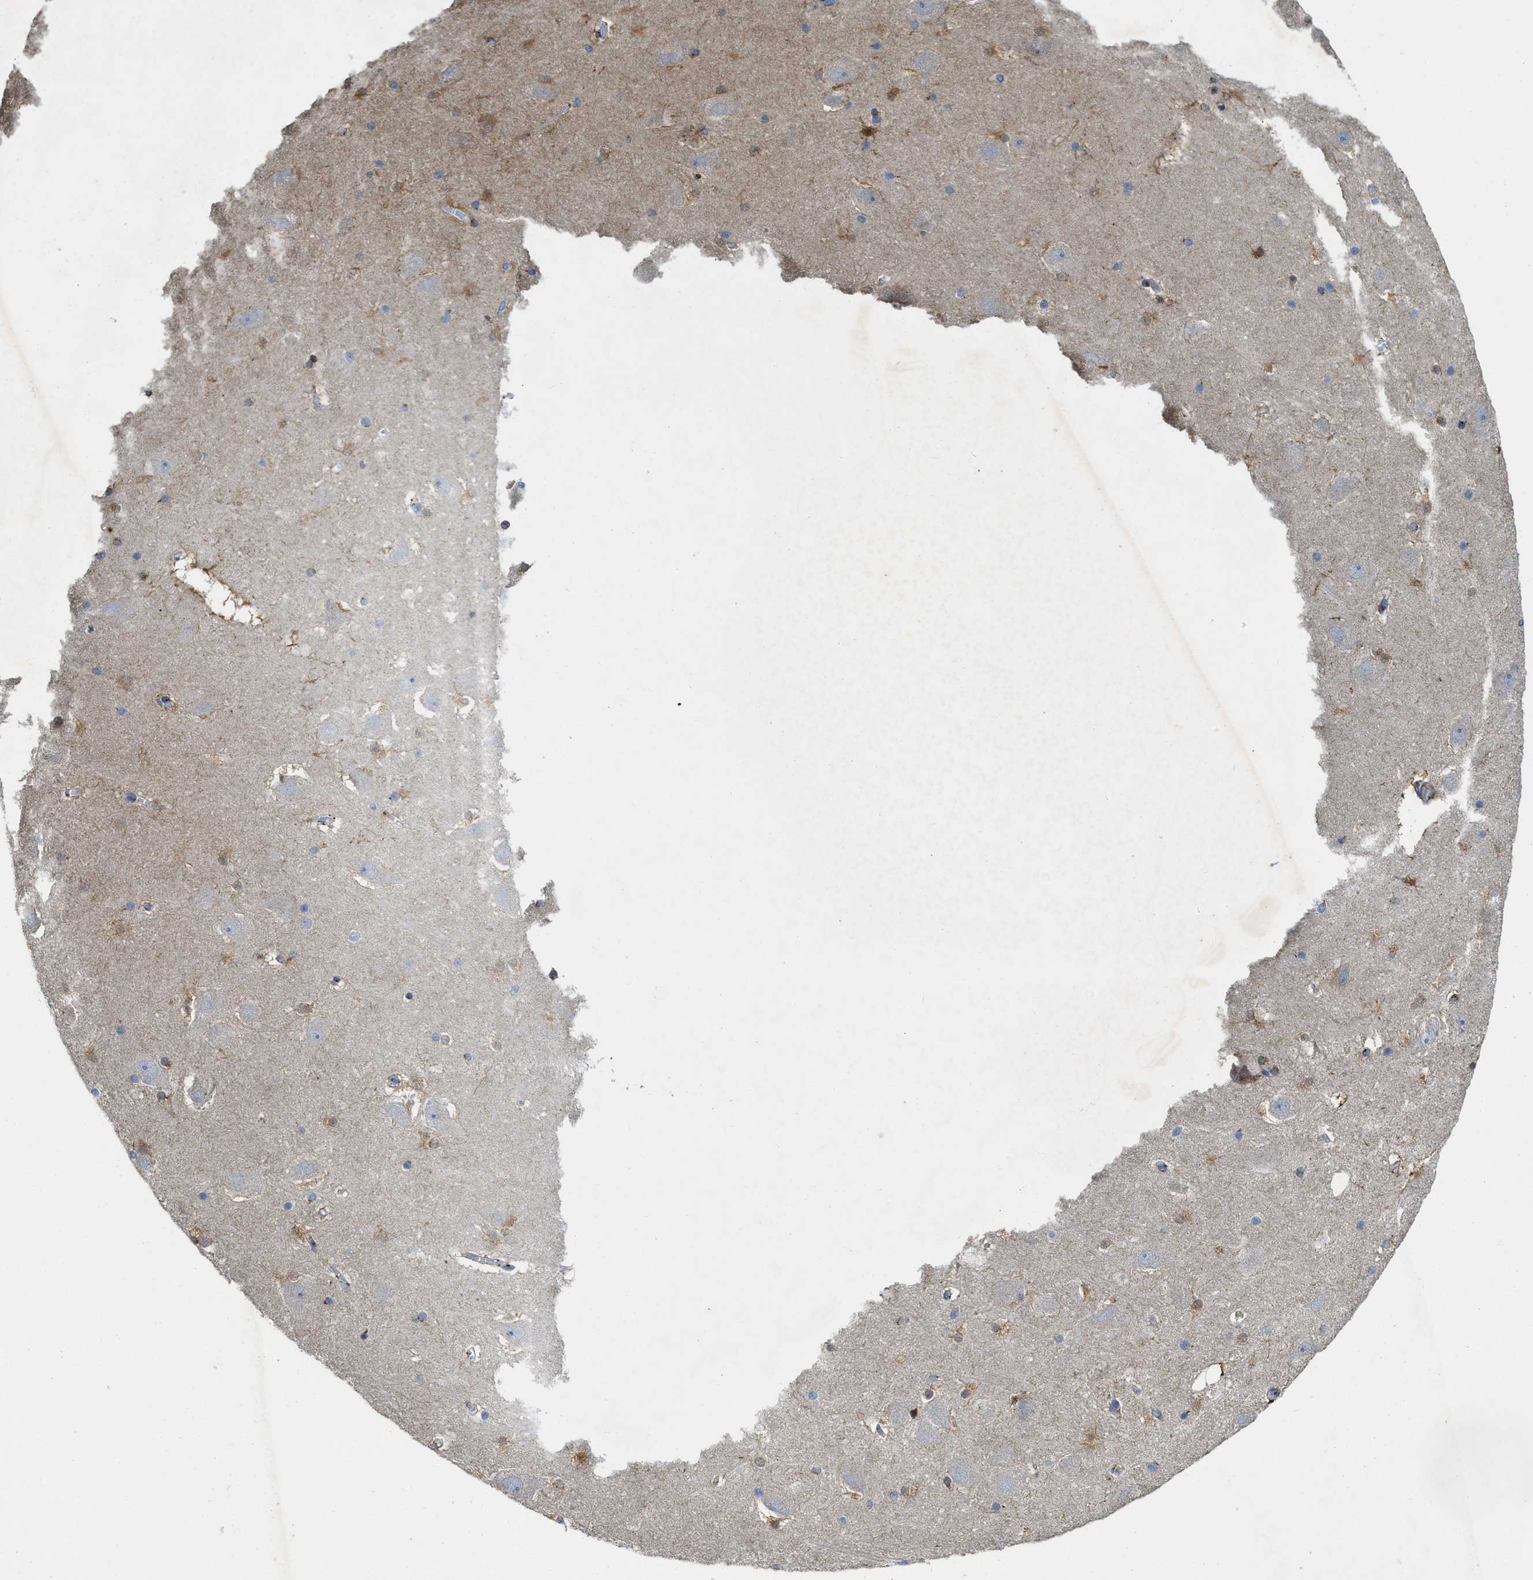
{"staining": {"intensity": "moderate", "quantity": "<25%", "location": "cytoplasmic/membranous"}, "tissue": "hippocampus", "cell_type": "Glial cells", "image_type": "normal", "snomed": [{"axis": "morphology", "description": "Normal tissue, NOS"}, {"axis": "topography", "description": "Hippocampus"}], "caption": "This is a histology image of IHC staining of benign hippocampus, which shows moderate positivity in the cytoplasmic/membranous of glial cells.", "gene": "ZNF70", "patient": {"sex": "male", "age": 45}}